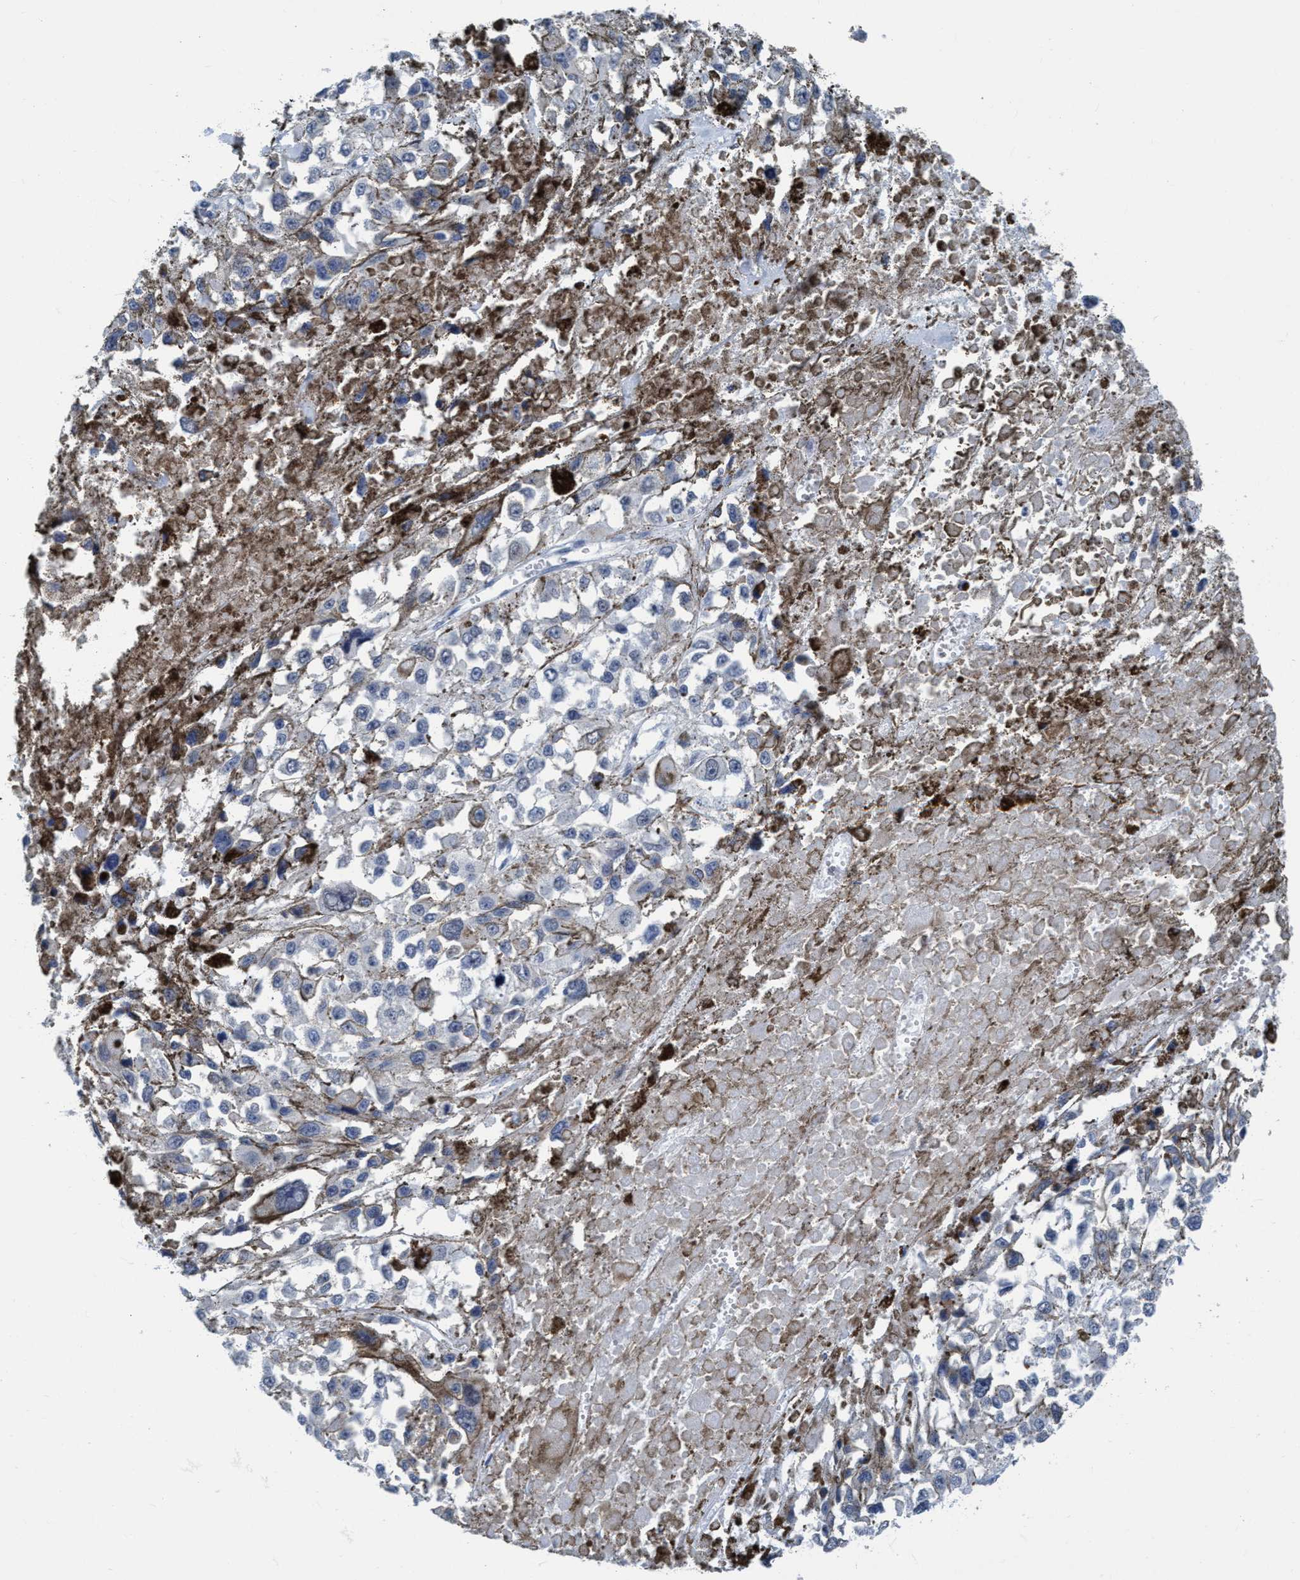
{"staining": {"intensity": "negative", "quantity": "none", "location": "none"}, "tissue": "melanoma", "cell_type": "Tumor cells", "image_type": "cancer", "snomed": [{"axis": "morphology", "description": "Malignant melanoma, Metastatic site"}, {"axis": "topography", "description": "Lymph node"}], "caption": "Malignant melanoma (metastatic site) stained for a protein using immunohistochemistry exhibits no staining tumor cells.", "gene": "DNAI1", "patient": {"sex": "male", "age": 59}}